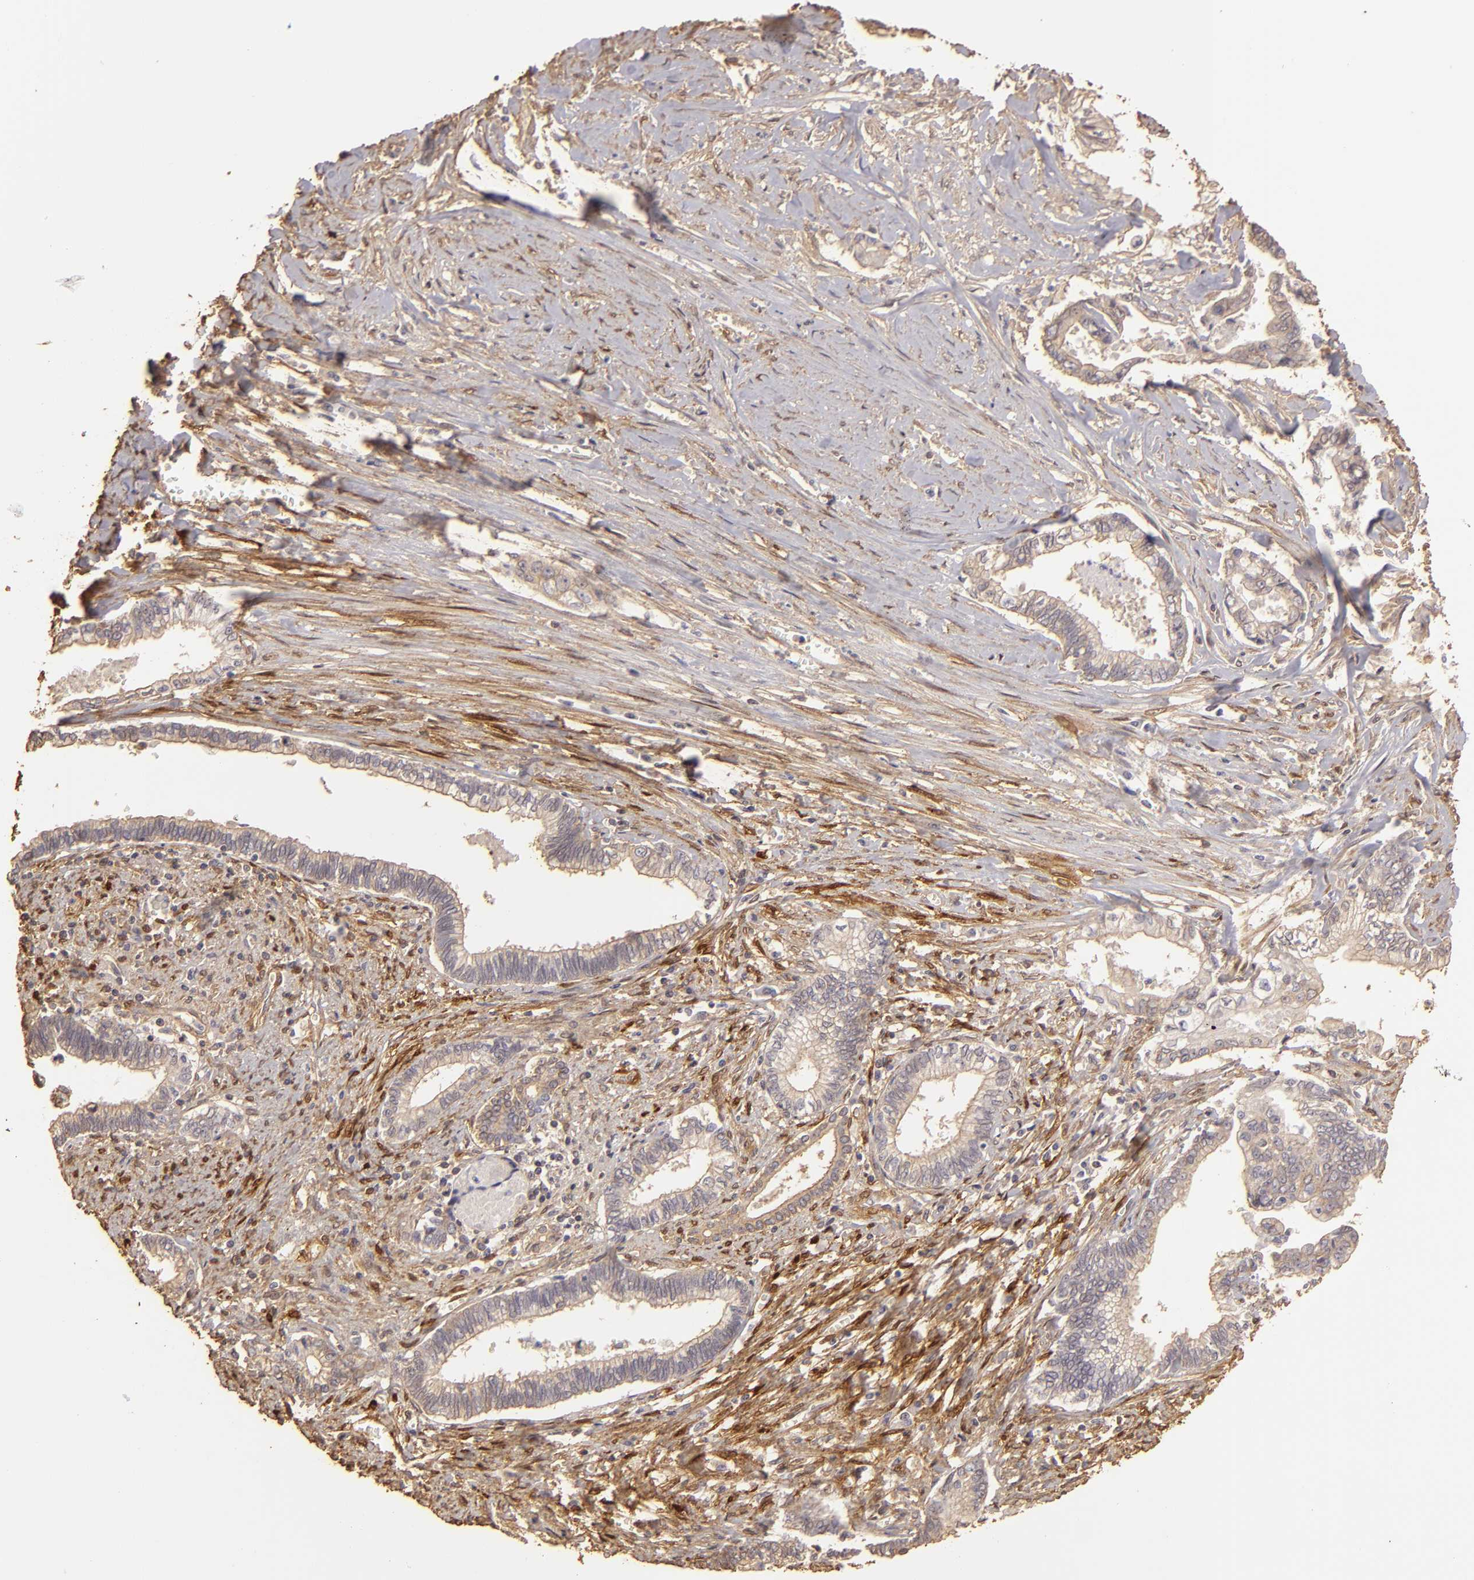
{"staining": {"intensity": "weak", "quantity": ">75%", "location": "cytoplasmic/membranous"}, "tissue": "liver cancer", "cell_type": "Tumor cells", "image_type": "cancer", "snomed": [{"axis": "morphology", "description": "Cholangiocarcinoma"}, {"axis": "topography", "description": "Liver"}], "caption": "Tumor cells reveal weak cytoplasmic/membranous expression in approximately >75% of cells in liver cholangiocarcinoma.", "gene": "HSPB6", "patient": {"sex": "male", "age": 57}}